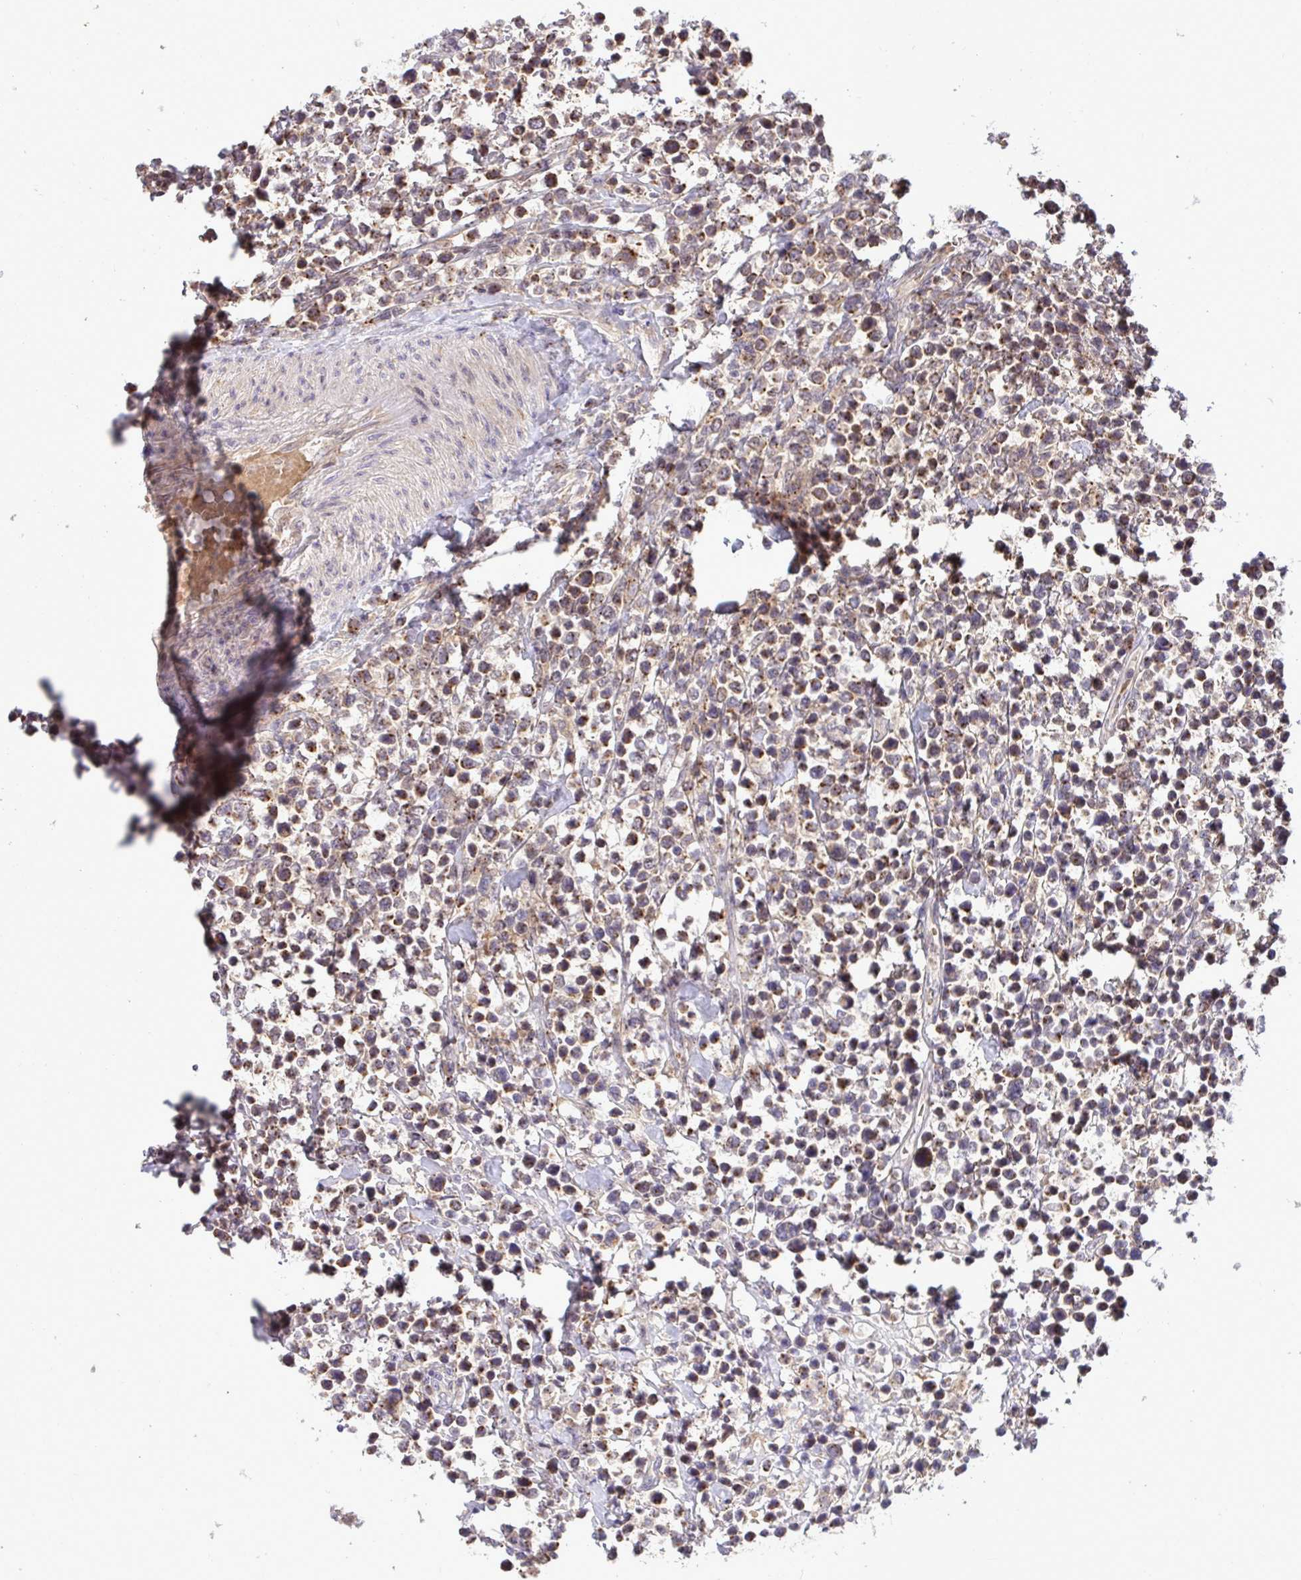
{"staining": {"intensity": "moderate", "quantity": ">75%", "location": "cytoplasmic/membranous"}, "tissue": "lymphoma", "cell_type": "Tumor cells", "image_type": "cancer", "snomed": [{"axis": "morphology", "description": "Malignant lymphoma, non-Hodgkin's type, High grade"}, {"axis": "topography", "description": "Soft tissue"}], "caption": "A high-resolution histopathology image shows immunohistochemistry (IHC) staining of high-grade malignant lymphoma, non-Hodgkin's type, which demonstrates moderate cytoplasmic/membranous expression in approximately >75% of tumor cells.", "gene": "SLC9A6", "patient": {"sex": "female", "age": 56}}